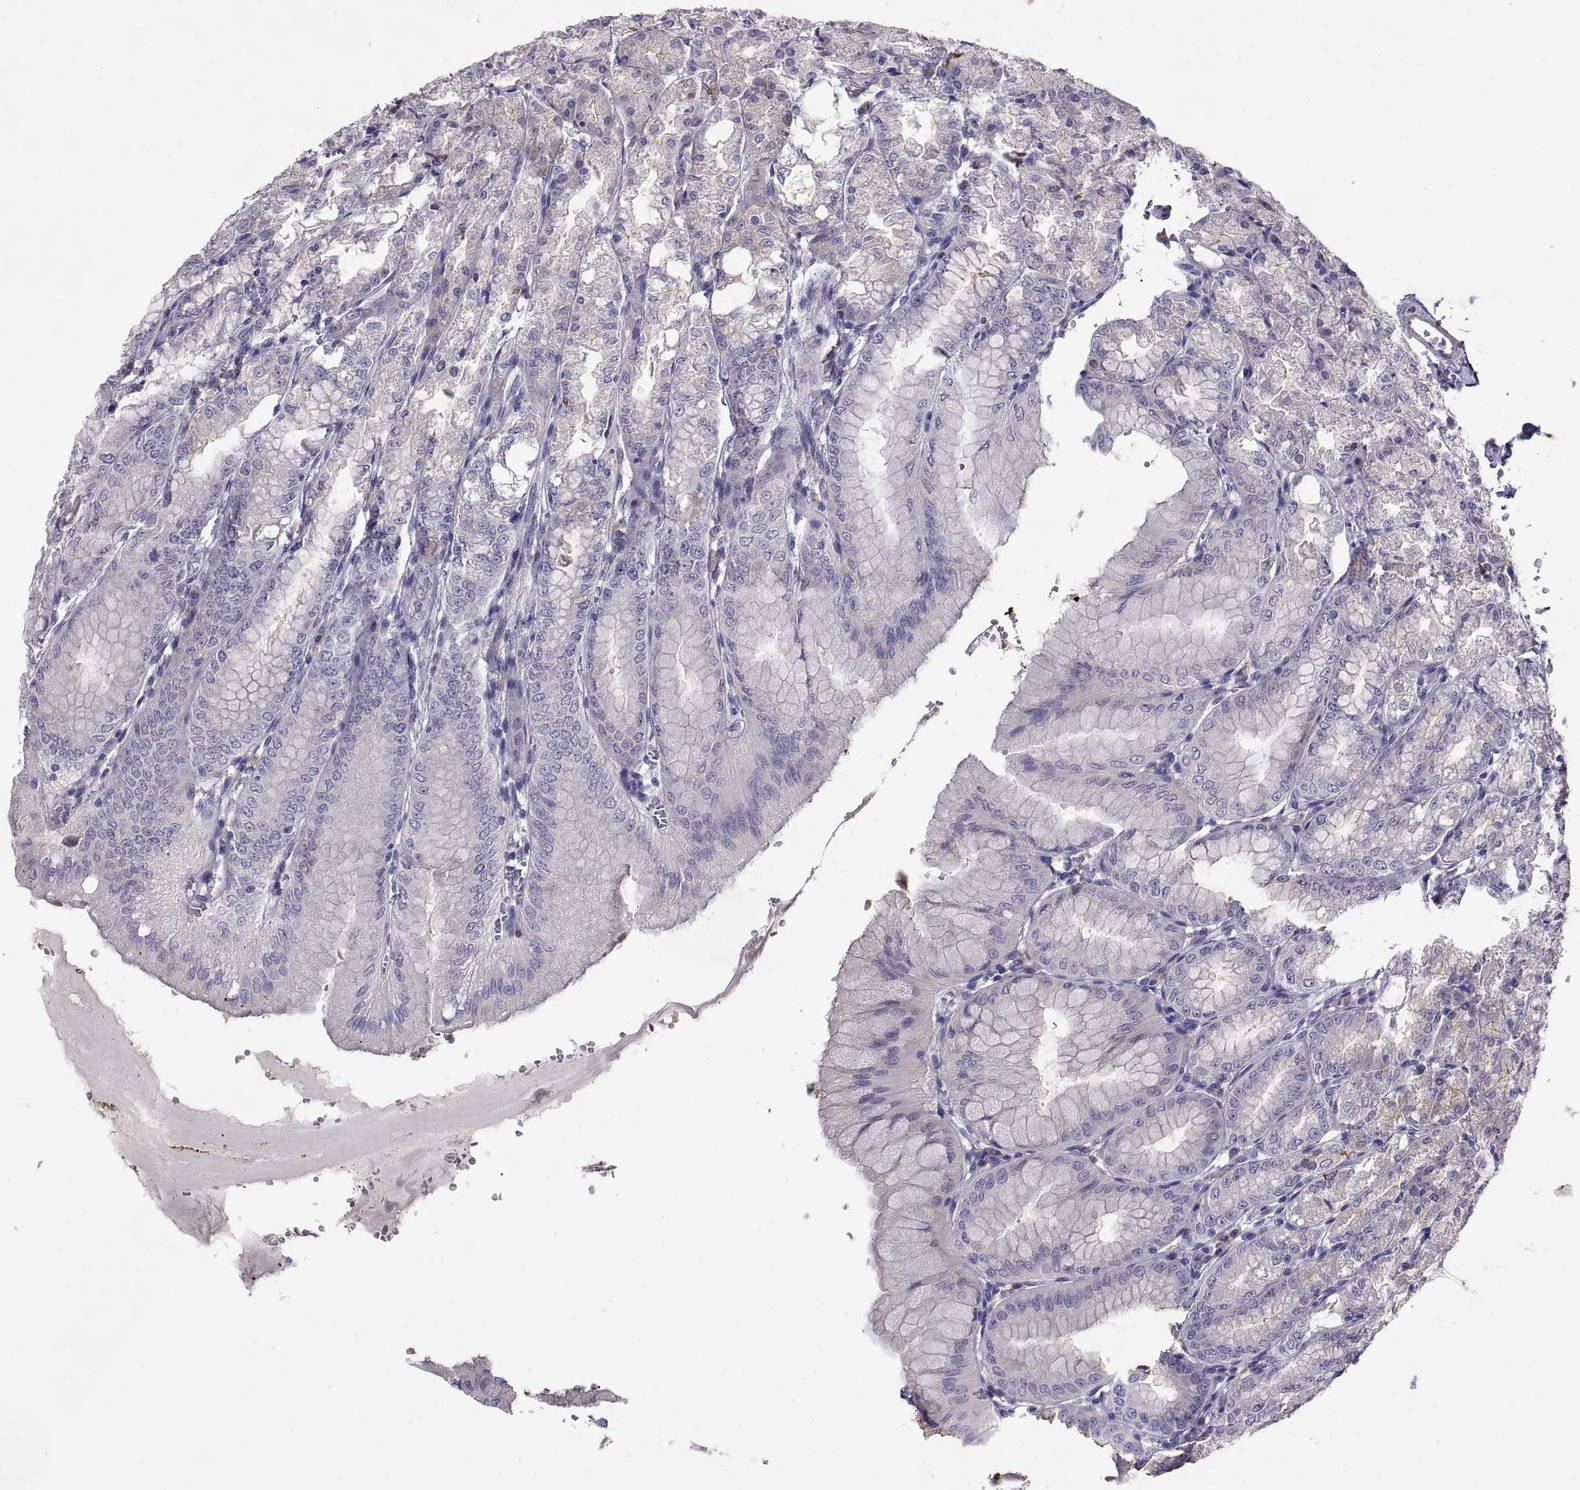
{"staining": {"intensity": "negative", "quantity": "none", "location": "none"}, "tissue": "stomach", "cell_type": "Glandular cells", "image_type": "normal", "snomed": [{"axis": "morphology", "description": "Normal tissue, NOS"}, {"axis": "topography", "description": "Stomach, lower"}], "caption": "DAB (3,3'-diaminobenzidine) immunohistochemical staining of unremarkable human stomach reveals no significant expression in glandular cells. Nuclei are stained in blue.", "gene": "MAGEB18", "patient": {"sex": "male", "age": 71}}